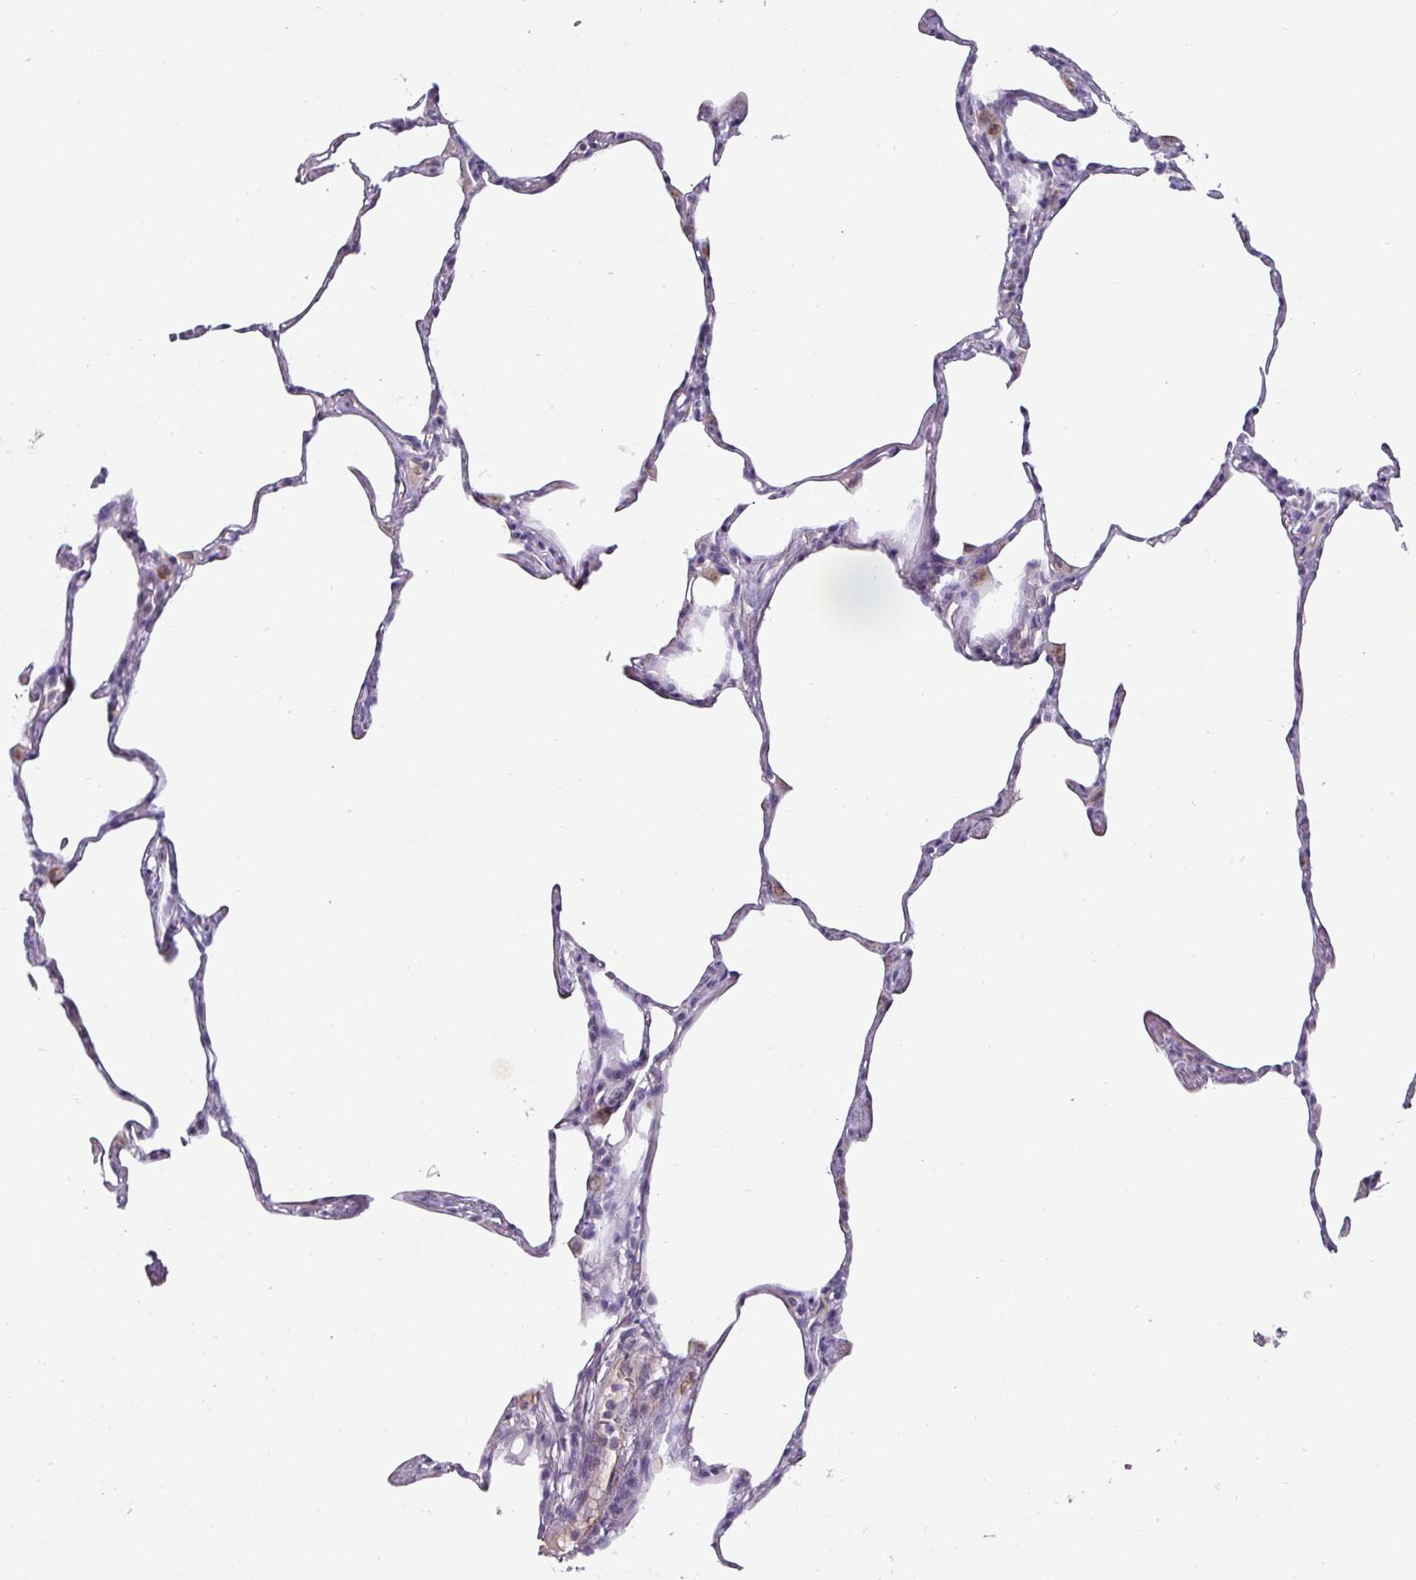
{"staining": {"intensity": "negative", "quantity": "none", "location": "none"}, "tissue": "lung", "cell_type": "Alveolar cells", "image_type": "normal", "snomed": [{"axis": "morphology", "description": "Normal tissue, NOS"}, {"axis": "topography", "description": "Lung"}], "caption": "Immunohistochemistry (IHC) photomicrograph of normal lung: lung stained with DAB exhibits no significant protein positivity in alveolar cells.", "gene": "EYA3", "patient": {"sex": "male", "age": 65}}